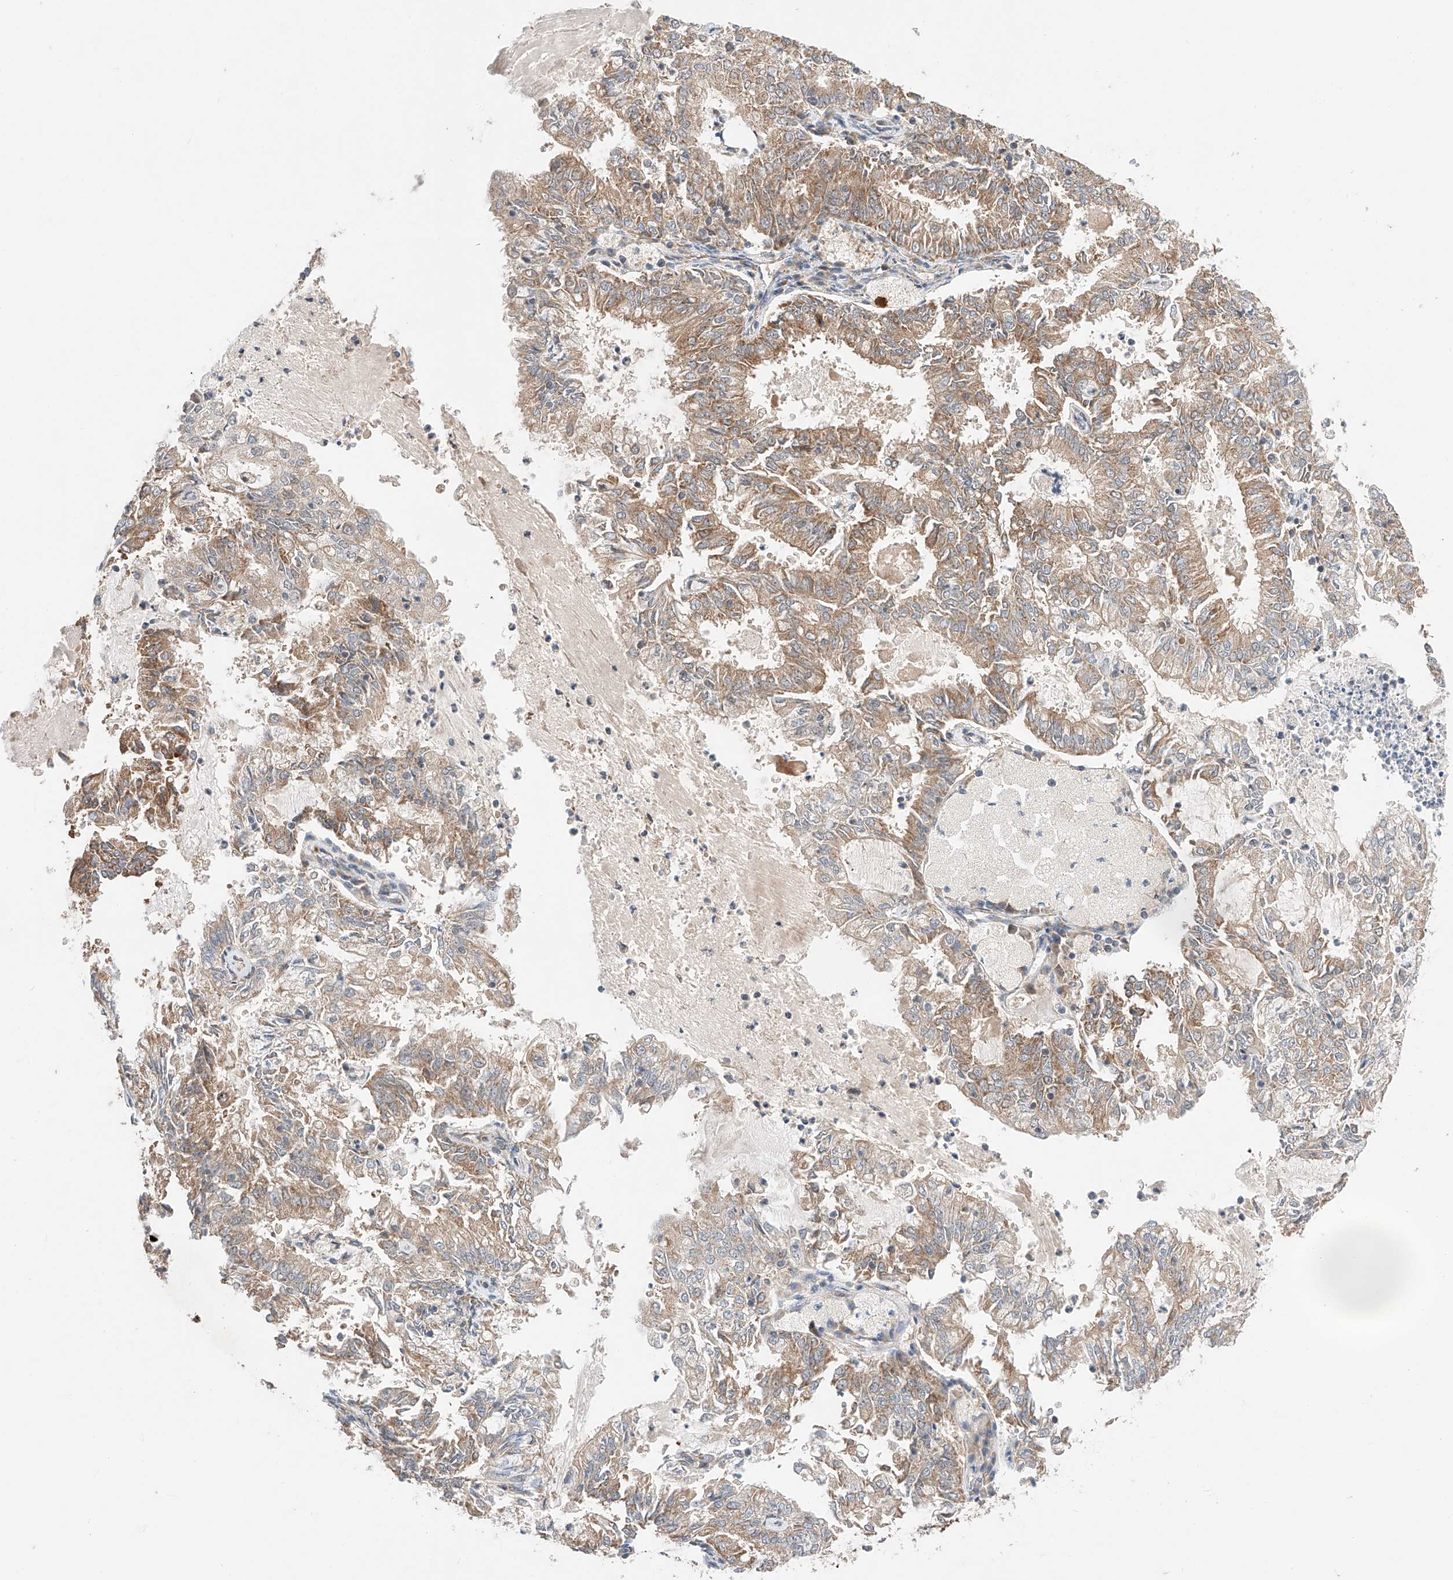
{"staining": {"intensity": "moderate", "quantity": "25%-75%", "location": "cytoplasmic/membranous"}, "tissue": "endometrial cancer", "cell_type": "Tumor cells", "image_type": "cancer", "snomed": [{"axis": "morphology", "description": "Adenocarcinoma, NOS"}, {"axis": "topography", "description": "Endometrium"}], "caption": "Adenocarcinoma (endometrial) tissue shows moderate cytoplasmic/membranous expression in about 25%-75% of tumor cells", "gene": "RAB23", "patient": {"sex": "female", "age": 57}}